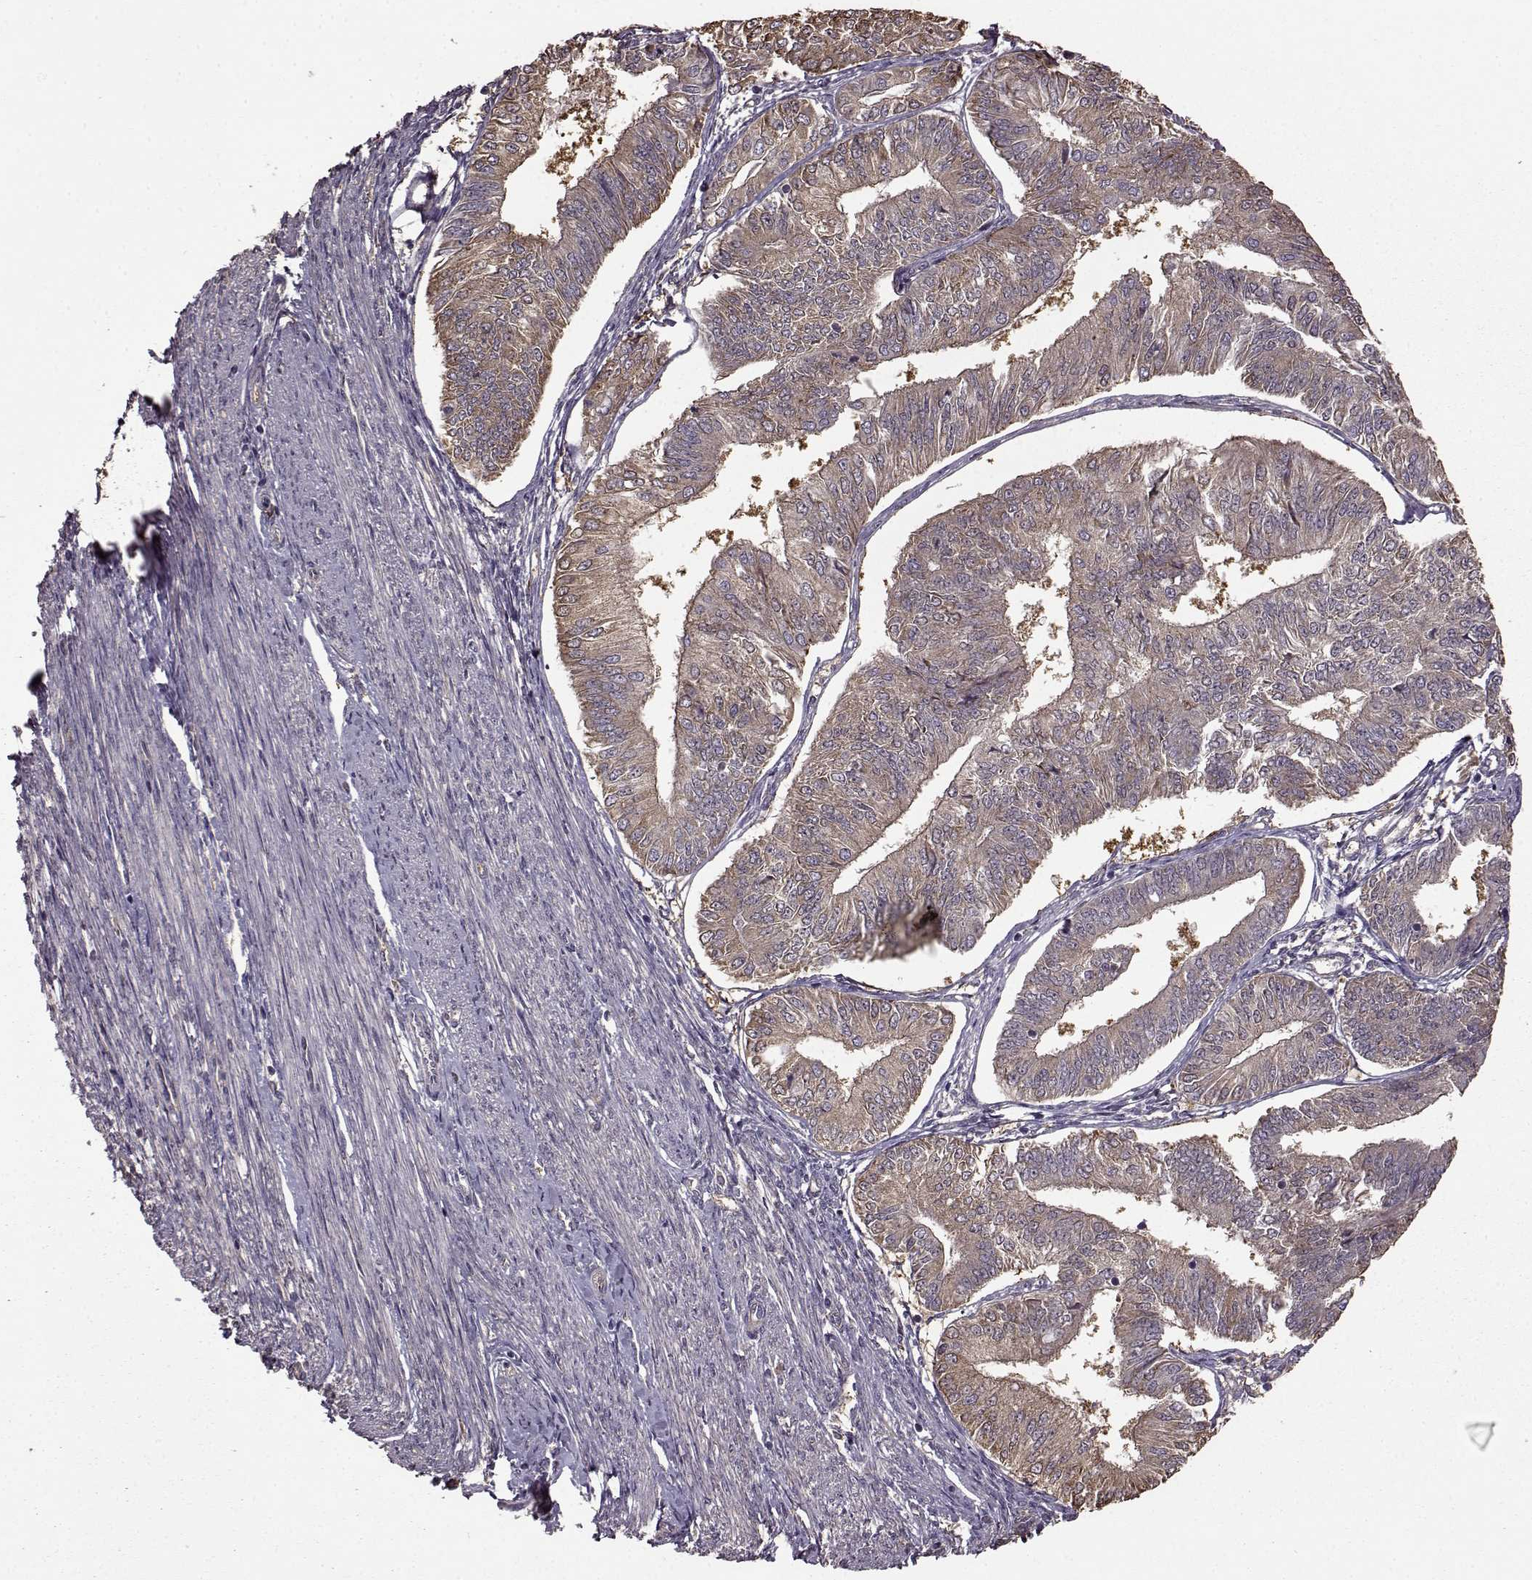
{"staining": {"intensity": "weak", "quantity": "<25%", "location": "cytoplasmic/membranous"}, "tissue": "endometrial cancer", "cell_type": "Tumor cells", "image_type": "cancer", "snomed": [{"axis": "morphology", "description": "Adenocarcinoma, NOS"}, {"axis": "topography", "description": "Endometrium"}], "caption": "High magnification brightfield microscopy of endometrial cancer stained with DAB (brown) and counterstained with hematoxylin (blue): tumor cells show no significant staining.", "gene": "NME1-NME2", "patient": {"sex": "female", "age": 58}}